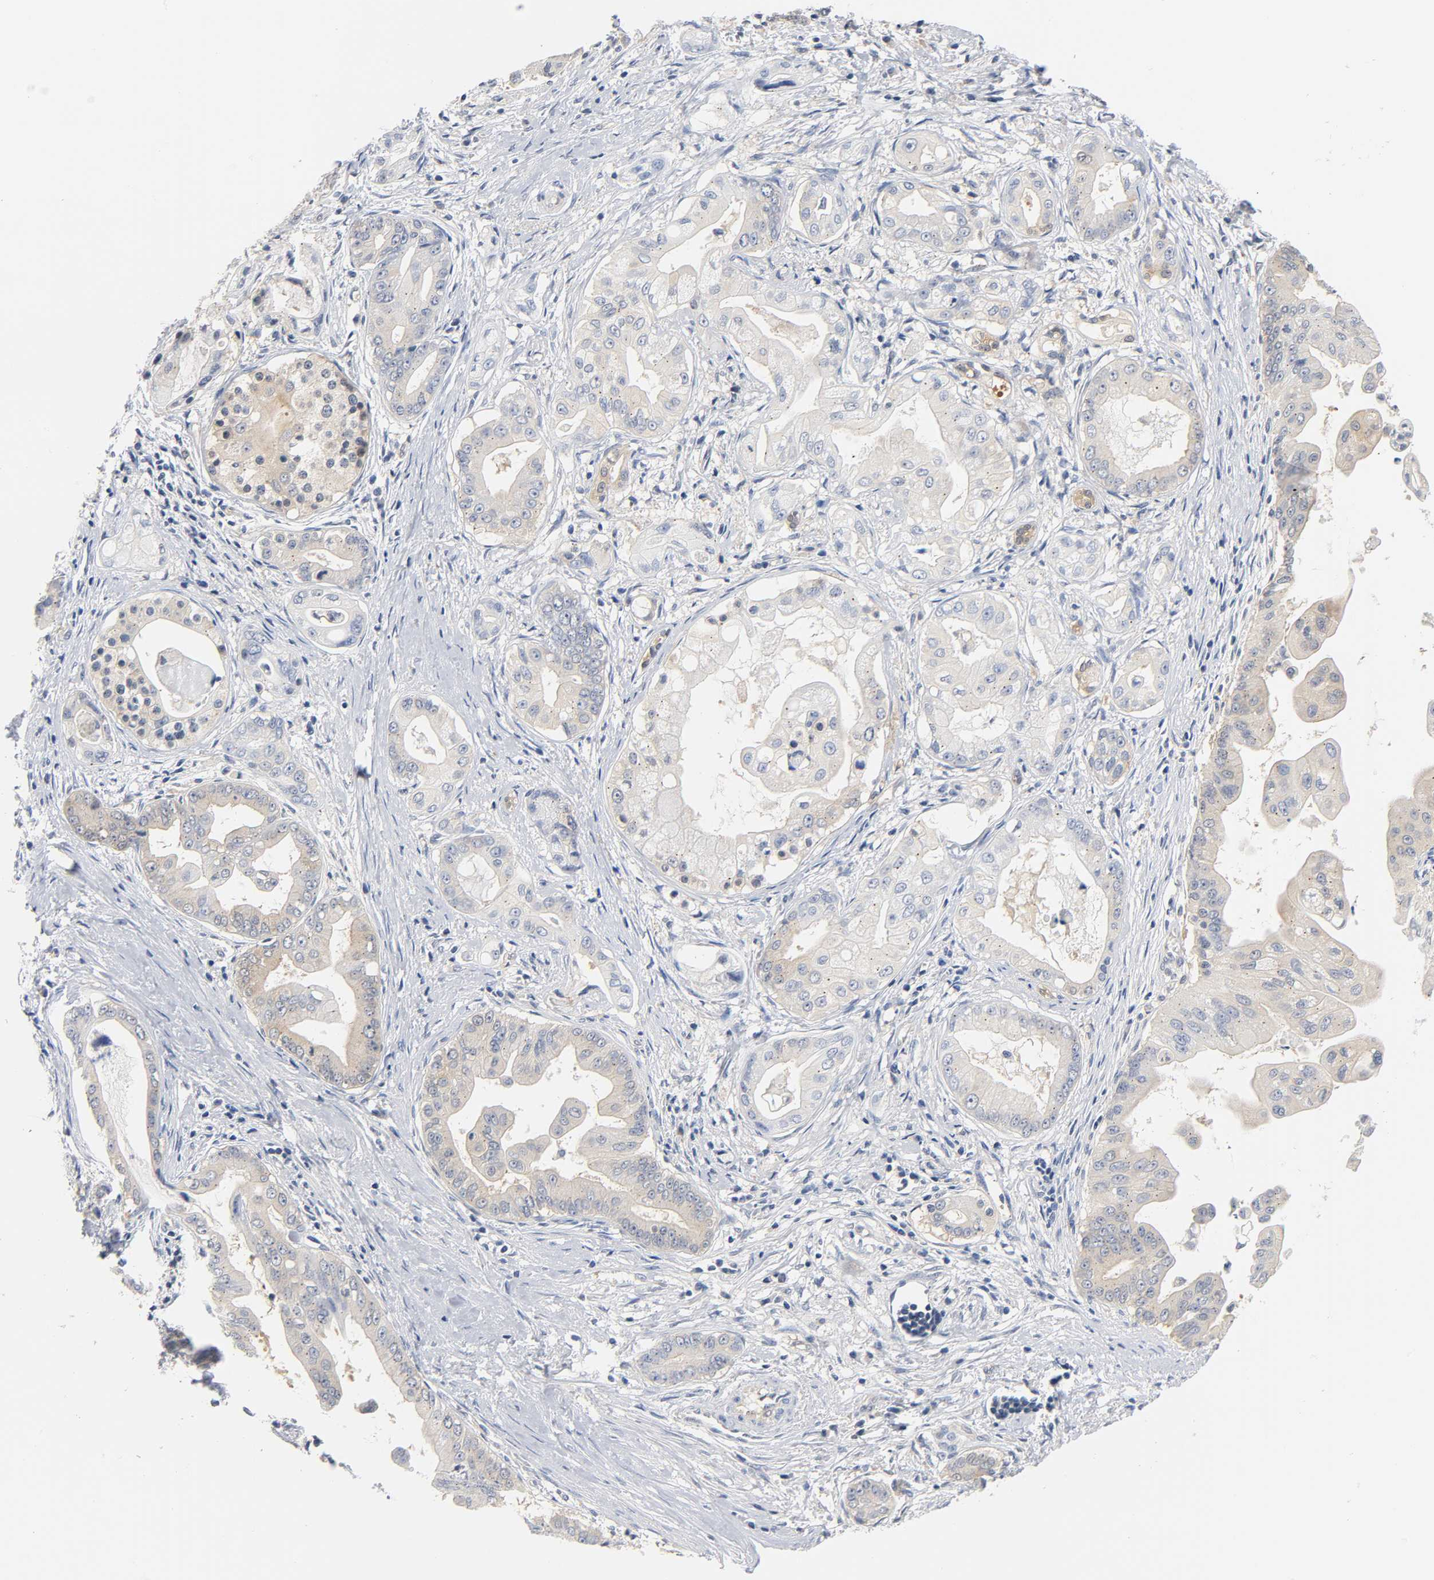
{"staining": {"intensity": "weak", "quantity": "25%-75%", "location": "cytoplasmic/membranous"}, "tissue": "pancreatic cancer", "cell_type": "Tumor cells", "image_type": "cancer", "snomed": [{"axis": "morphology", "description": "Adenocarcinoma, NOS"}, {"axis": "topography", "description": "Pancreas"}], "caption": "Protein positivity by immunohistochemistry (IHC) reveals weak cytoplasmic/membranous staining in approximately 25%-75% of tumor cells in adenocarcinoma (pancreatic). The protein is shown in brown color, while the nuclei are stained blue.", "gene": "FYN", "patient": {"sex": "female", "age": 75}}